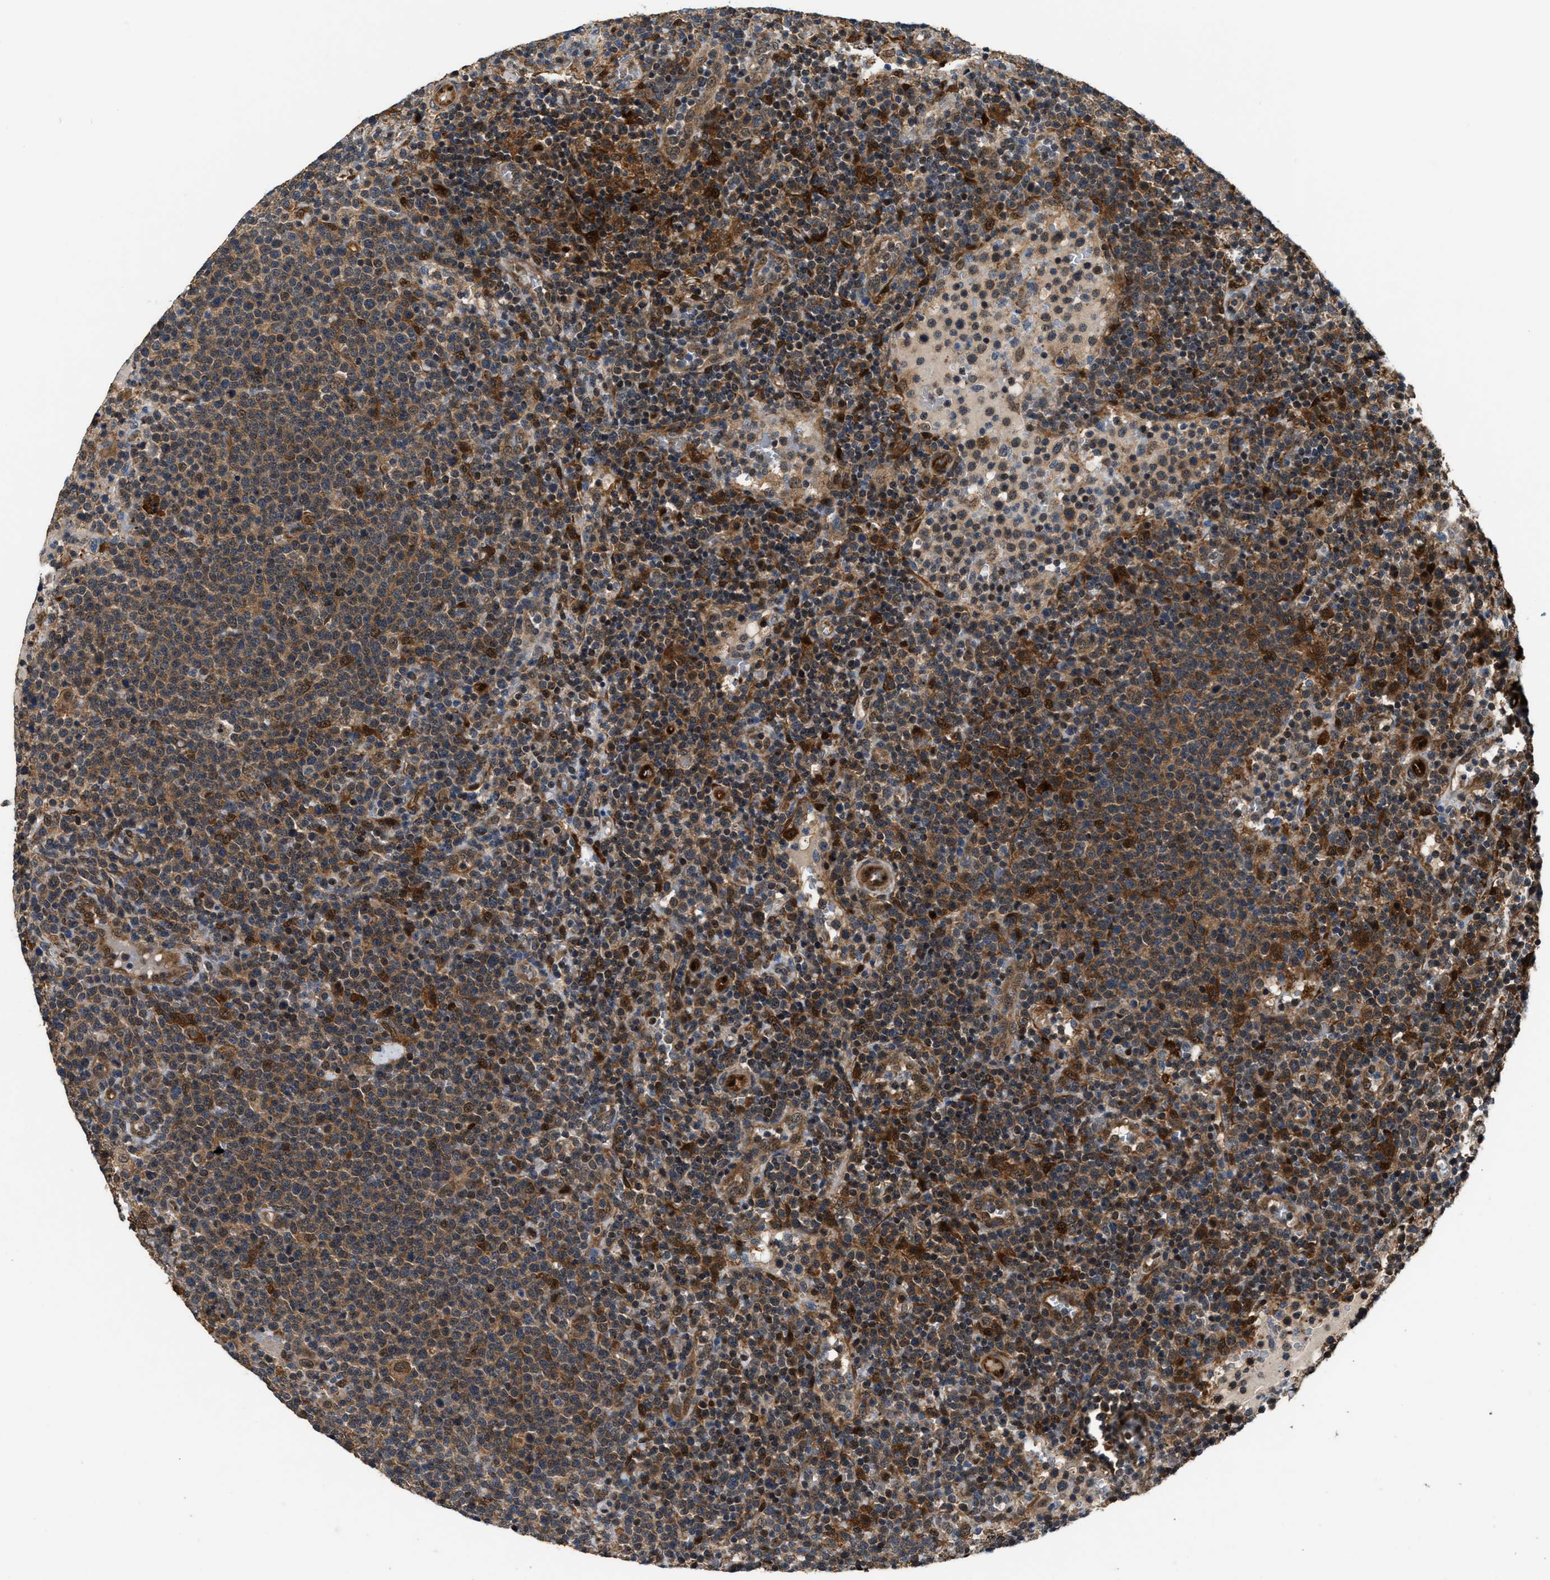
{"staining": {"intensity": "moderate", "quantity": ">75%", "location": "cytoplasmic/membranous"}, "tissue": "lymphoma", "cell_type": "Tumor cells", "image_type": "cancer", "snomed": [{"axis": "morphology", "description": "Malignant lymphoma, non-Hodgkin's type, High grade"}, {"axis": "topography", "description": "Lymph node"}], "caption": "This micrograph demonstrates IHC staining of lymphoma, with medium moderate cytoplasmic/membranous positivity in approximately >75% of tumor cells.", "gene": "PPA1", "patient": {"sex": "male", "age": 61}}